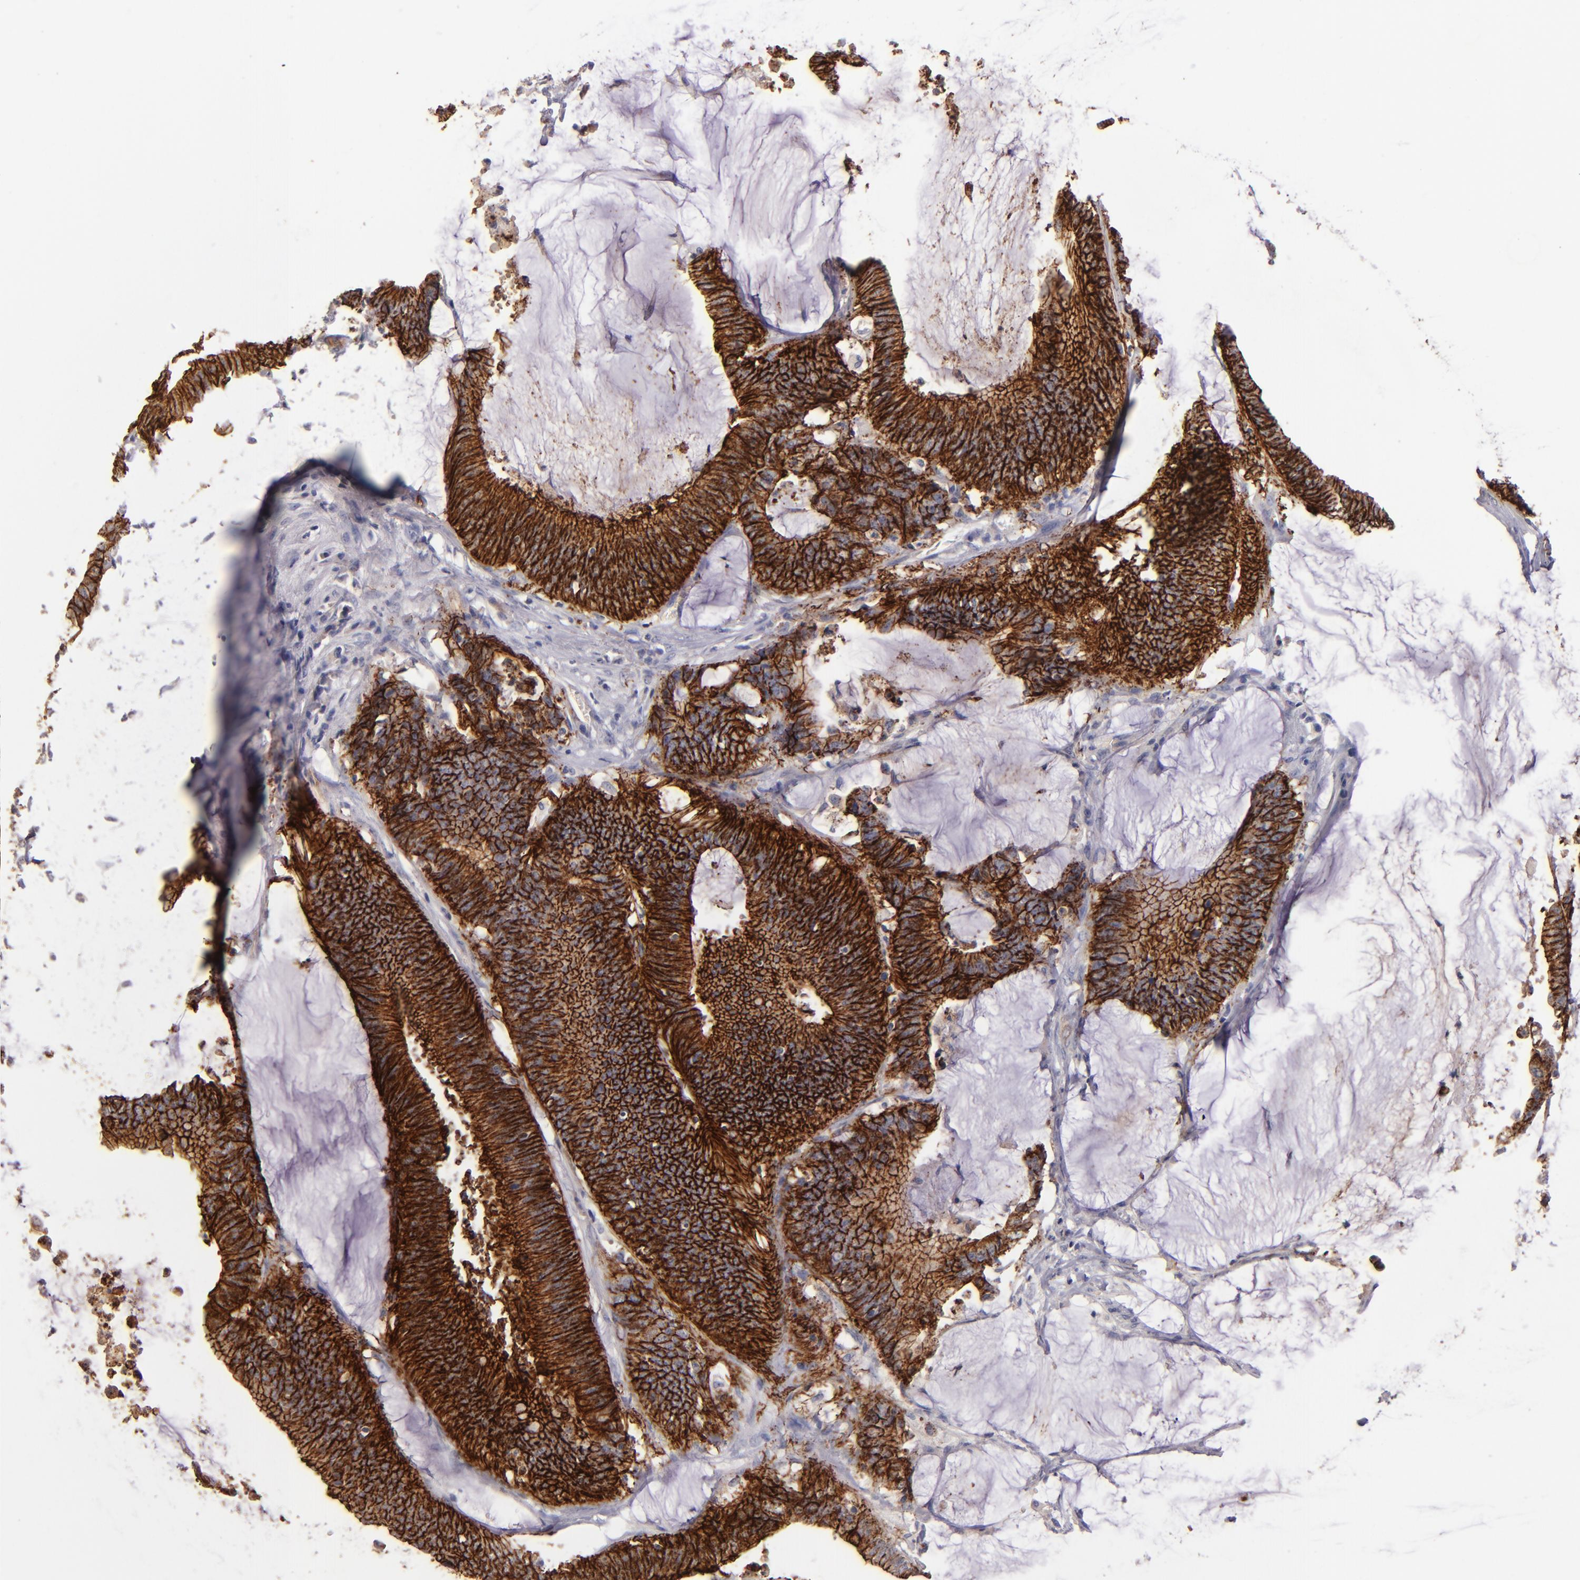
{"staining": {"intensity": "strong", "quantity": ">75%", "location": "cytoplasmic/membranous"}, "tissue": "colorectal cancer", "cell_type": "Tumor cells", "image_type": "cancer", "snomed": [{"axis": "morphology", "description": "Adenocarcinoma, NOS"}, {"axis": "topography", "description": "Rectum"}], "caption": "Adenocarcinoma (colorectal) tissue demonstrates strong cytoplasmic/membranous staining in about >75% of tumor cells, visualized by immunohistochemistry.", "gene": "CLDN5", "patient": {"sex": "female", "age": 66}}